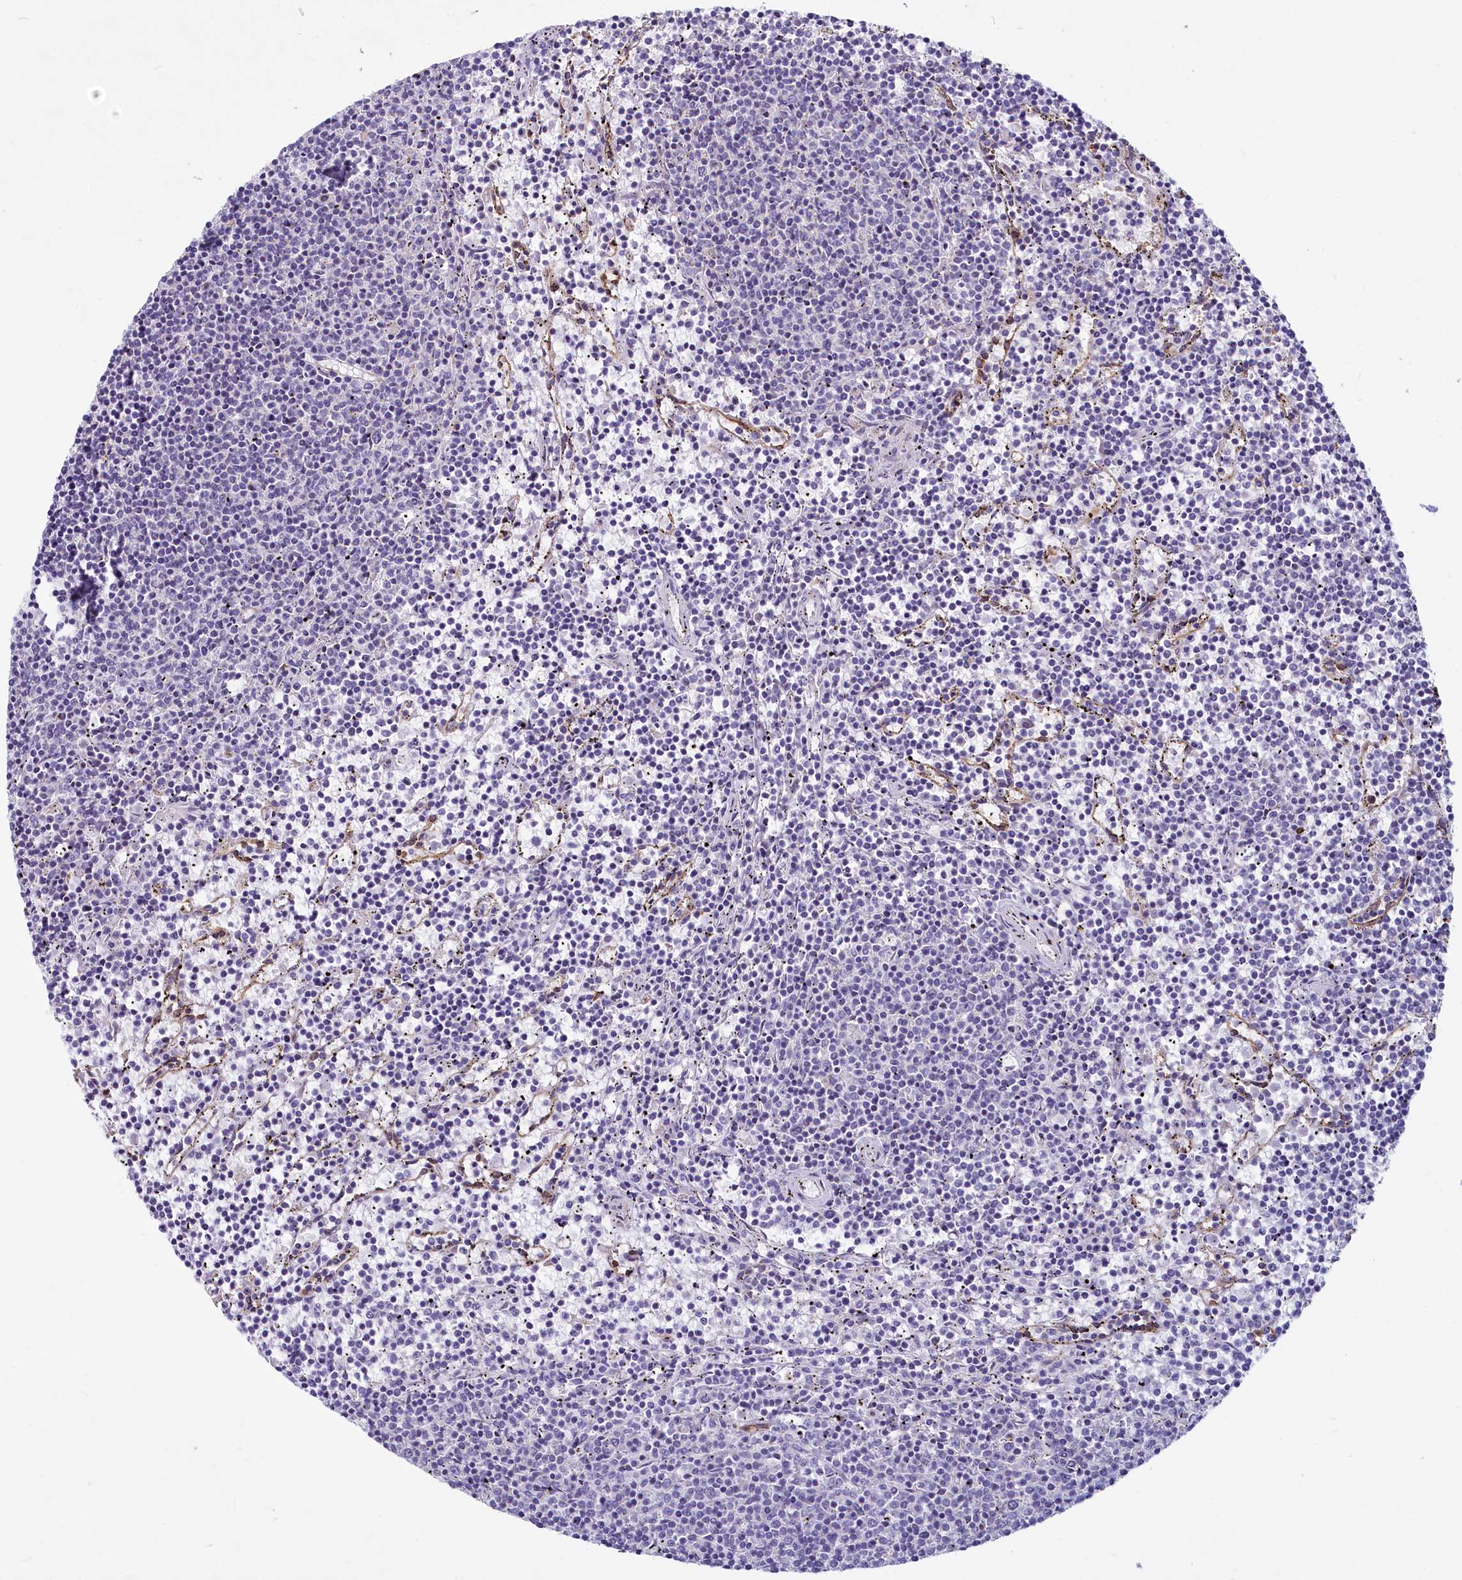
{"staining": {"intensity": "negative", "quantity": "none", "location": "none"}, "tissue": "lymphoma", "cell_type": "Tumor cells", "image_type": "cancer", "snomed": [{"axis": "morphology", "description": "Malignant lymphoma, non-Hodgkin's type, Low grade"}, {"axis": "topography", "description": "Spleen"}], "caption": "Tumor cells show no significant protein expression in malignant lymphoma, non-Hodgkin's type (low-grade).", "gene": "LMOD3", "patient": {"sex": "female", "age": 50}}